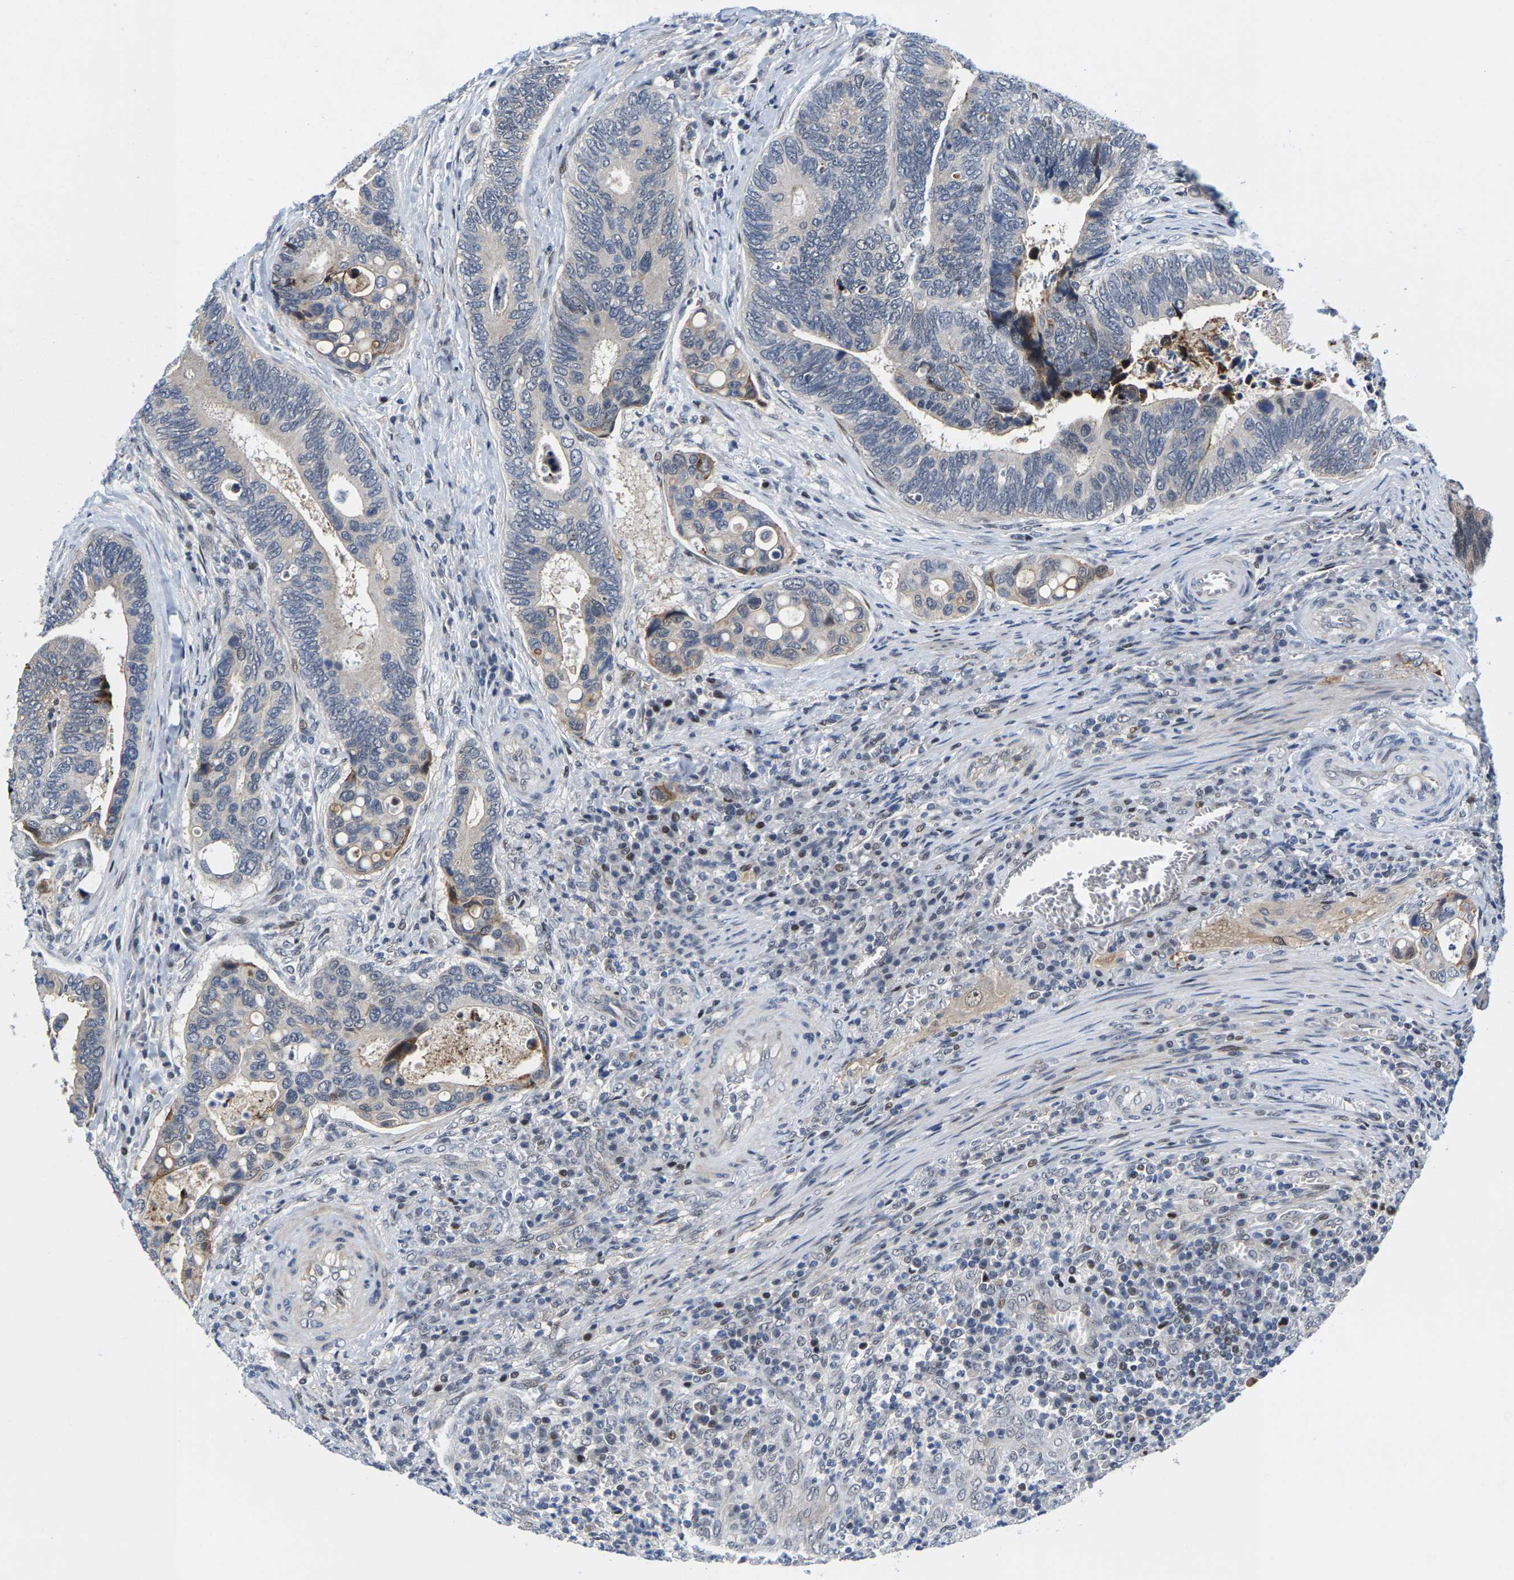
{"staining": {"intensity": "negative", "quantity": "none", "location": "none"}, "tissue": "colorectal cancer", "cell_type": "Tumor cells", "image_type": "cancer", "snomed": [{"axis": "morphology", "description": "Inflammation, NOS"}, {"axis": "morphology", "description": "Adenocarcinoma, NOS"}, {"axis": "topography", "description": "Colon"}], "caption": "There is no significant positivity in tumor cells of colorectal adenocarcinoma. (DAB immunohistochemistry (IHC), high magnification).", "gene": "GTPBP10", "patient": {"sex": "male", "age": 72}}